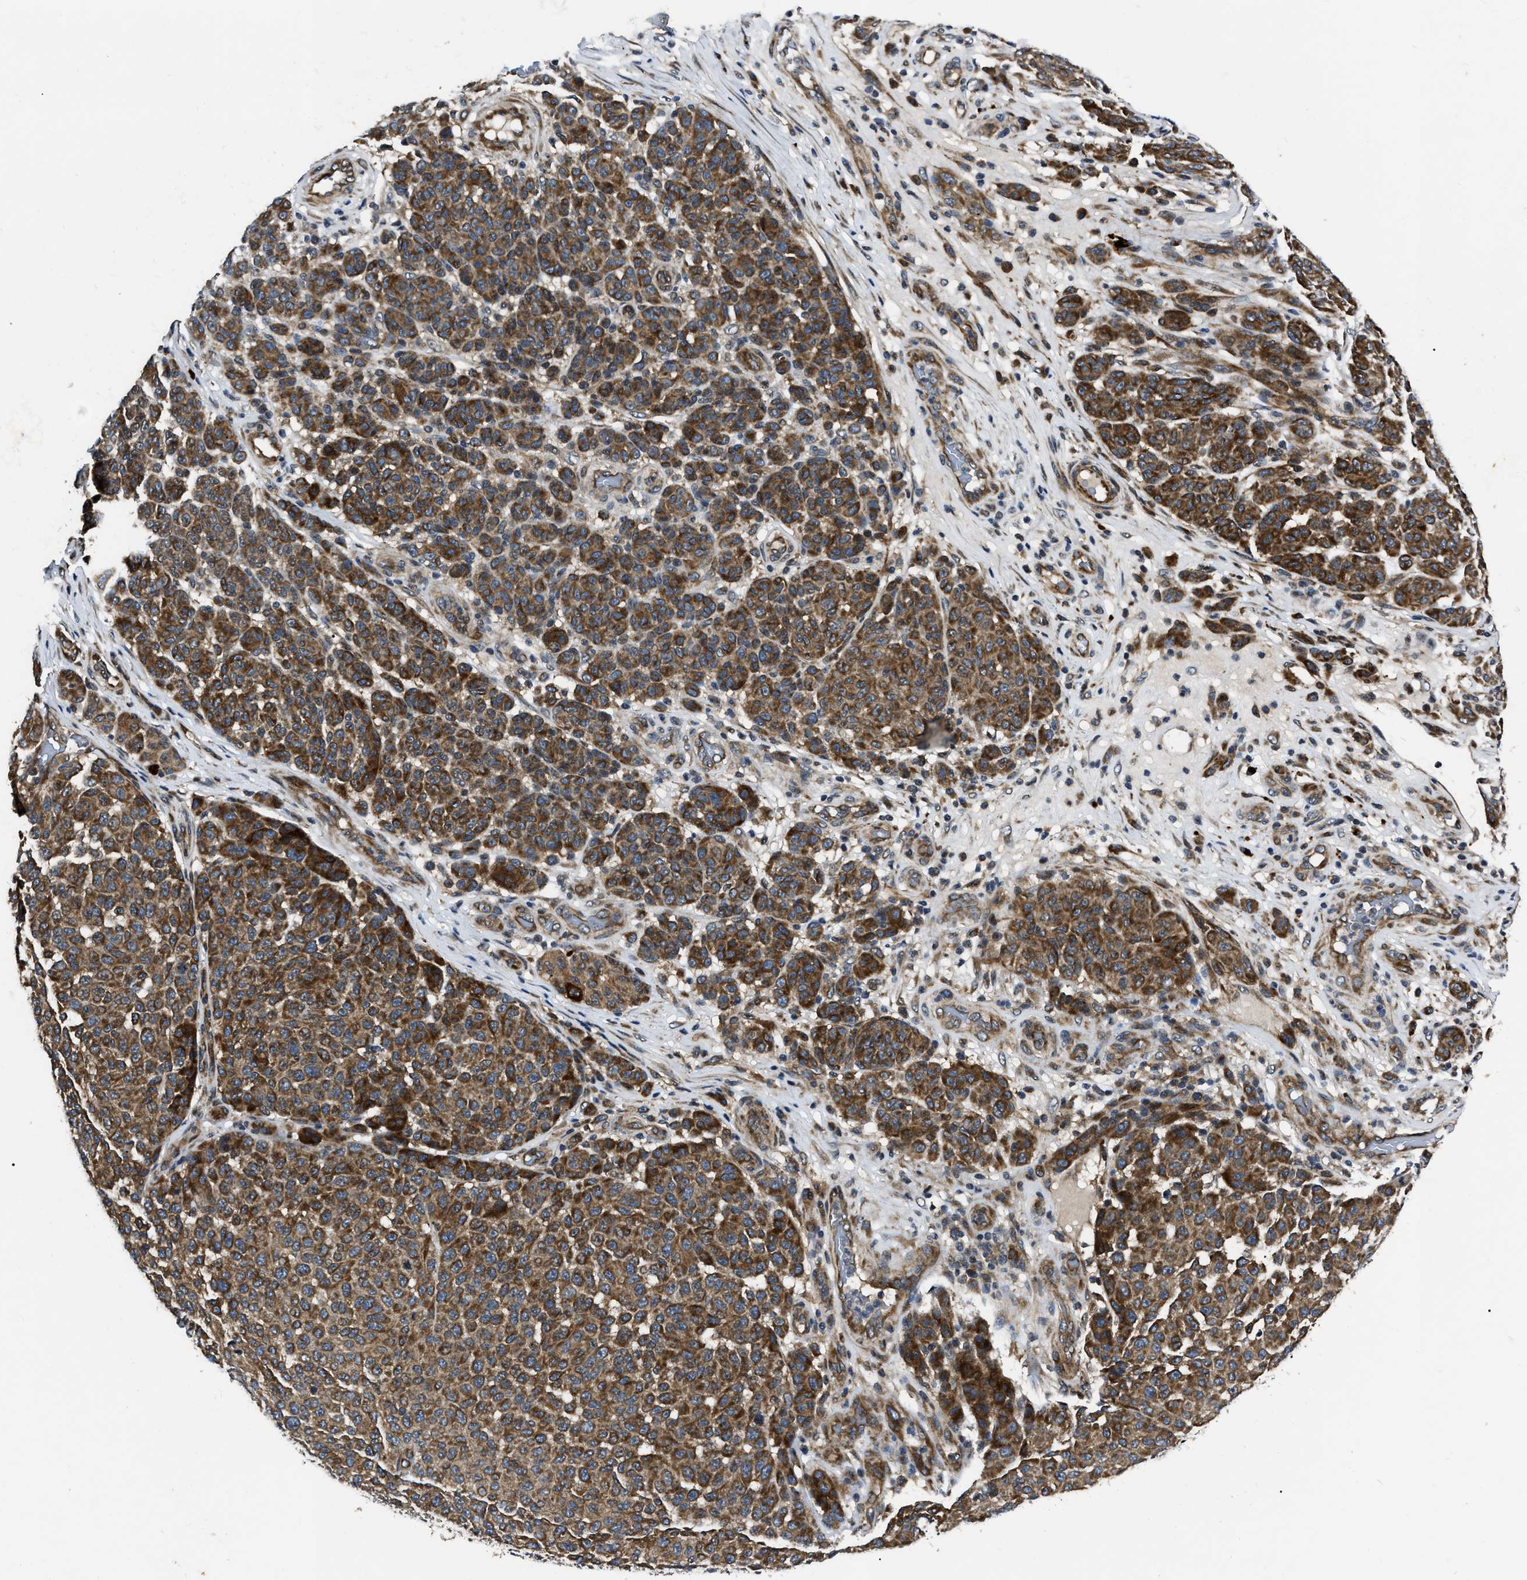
{"staining": {"intensity": "strong", "quantity": ">75%", "location": "cytoplasmic/membranous"}, "tissue": "melanoma", "cell_type": "Tumor cells", "image_type": "cancer", "snomed": [{"axis": "morphology", "description": "Malignant melanoma, NOS"}, {"axis": "topography", "description": "Skin"}], "caption": "IHC histopathology image of human melanoma stained for a protein (brown), which shows high levels of strong cytoplasmic/membranous expression in approximately >75% of tumor cells.", "gene": "PPWD1", "patient": {"sex": "male", "age": 59}}